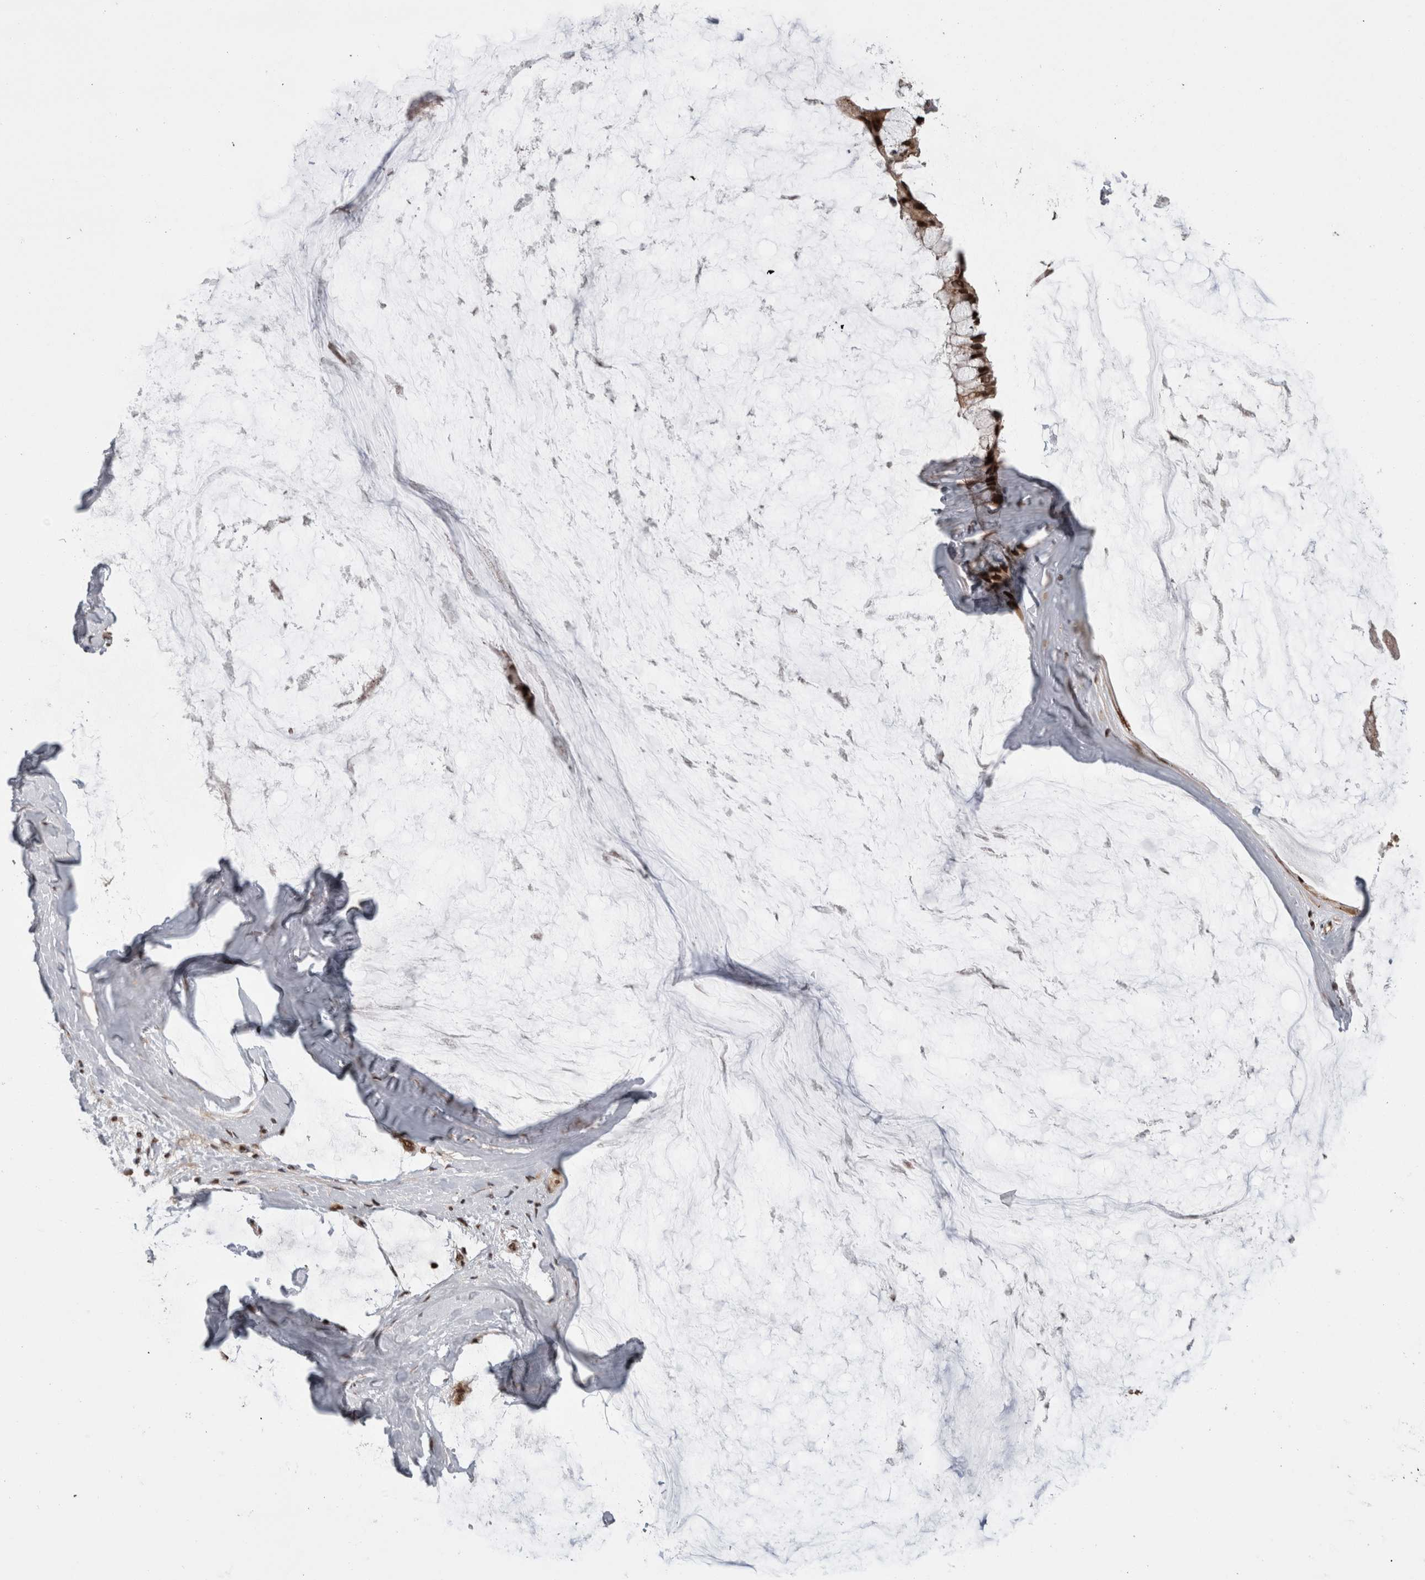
{"staining": {"intensity": "strong", "quantity": ">75%", "location": "nuclear"}, "tissue": "ovarian cancer", "cell_type": "Tumor cells", "image_type": "cancer", "snomed": [{"axis": "morphology", "description": "Cystadenocarcinoma, mucinous, NOS"}, {"axis": "topography", "description": "Ovary"}], "caption": "Brown immunohistochemical staining in human ovarian cancer displays strong nuclear expression in about >75% of tumor cells.", "gene": "CPSF2", "patient": {"sex": "female", "age": 39}}